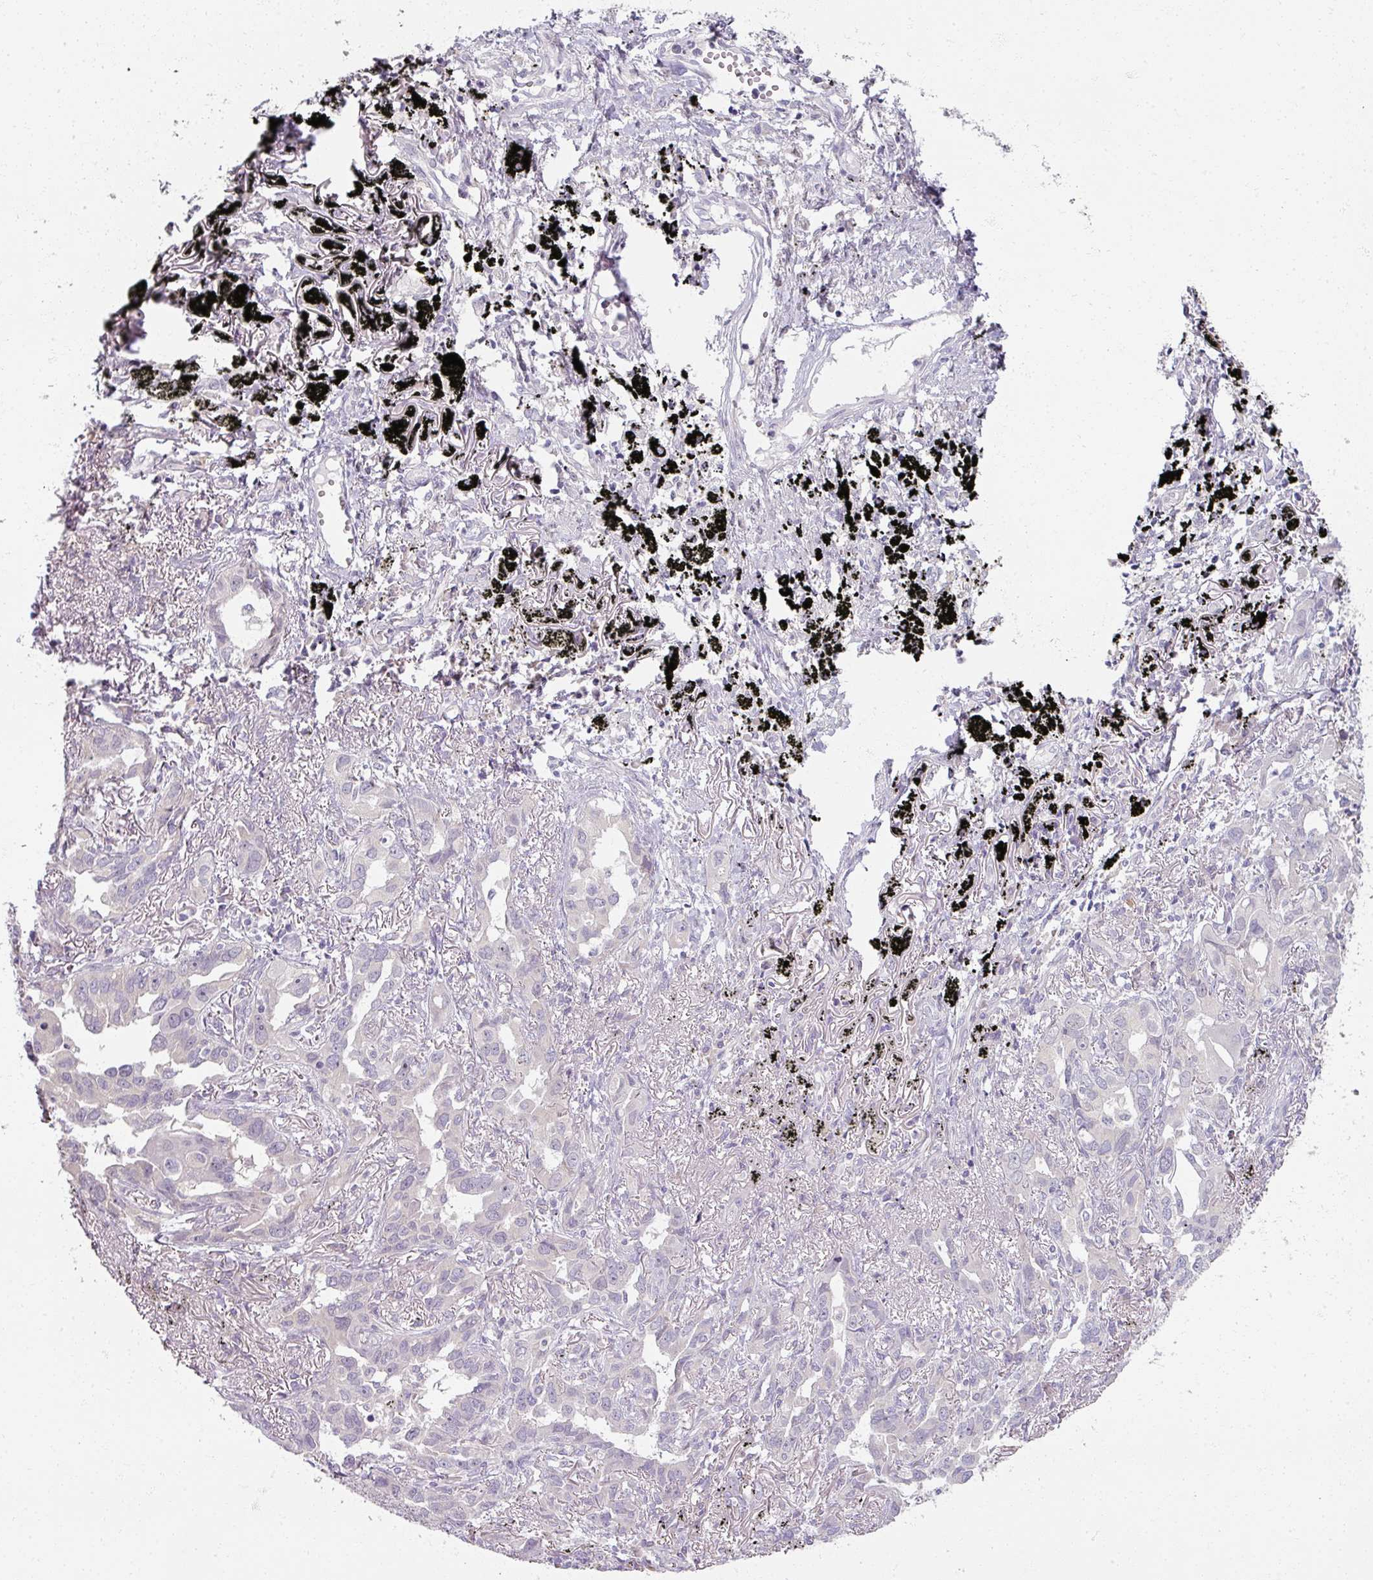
{"staining": {"intensity": "negative", "quantity": "none", "location": "none"}, "tissue": "lung cancer", "cell_type": "Tumor cells", "image_type": "cancer", "snomed": [{"axis": "morphology", "description": "Adenocarcinoma, NOS"}, {"axis": "topography", "description": "Lung"}], "caption": "Lung adenocarcinoma was stained to show a protein in brown. There is no significant expression in tumor cells. (DAB (3,3'-diaminobenzidine) immunohistochemistry, high magnification).", "gene": "MYMK", "patient": {"sex": "male", "age": 67}}